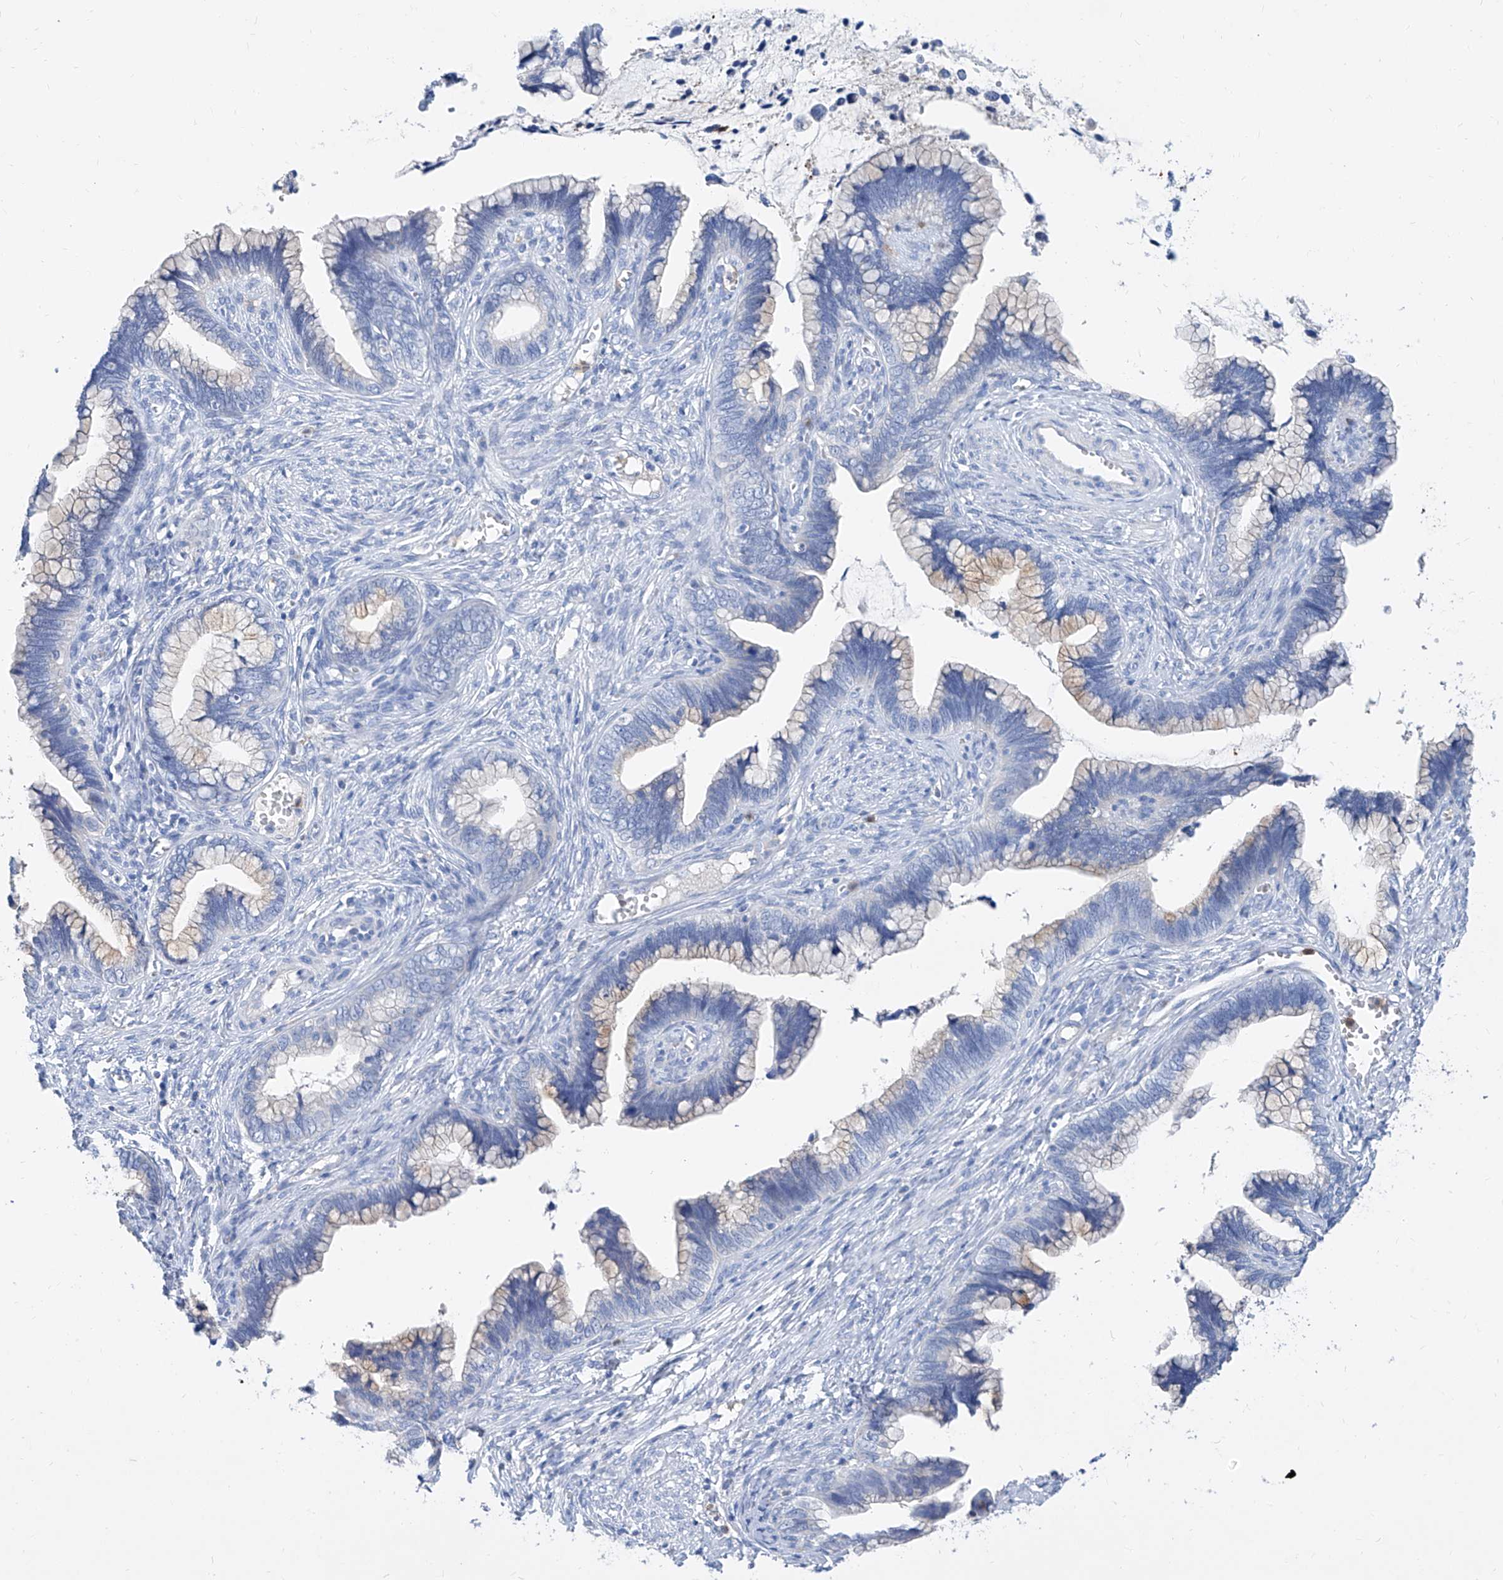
{"staining": {"intensity": "negative", "quantity": "none", "location": "none"}, "tissue": "cervical cancer", "cell_type": "Tumor cells", "image_type": "cancer", "snomed": [{"axis": "morphology", "description": "Adenocarcinoma, NOS"}, {"axis": "topography", "description": "Cervix"}], "caption": "DAB (3,3'-diaminobenzidine) immunohistochemical staining of cervical adenocarcinoma demonstrates no significant staining in tumor cells.", "gene": "SLC25A29", "patient": {"sex": "female", "age": 44}}